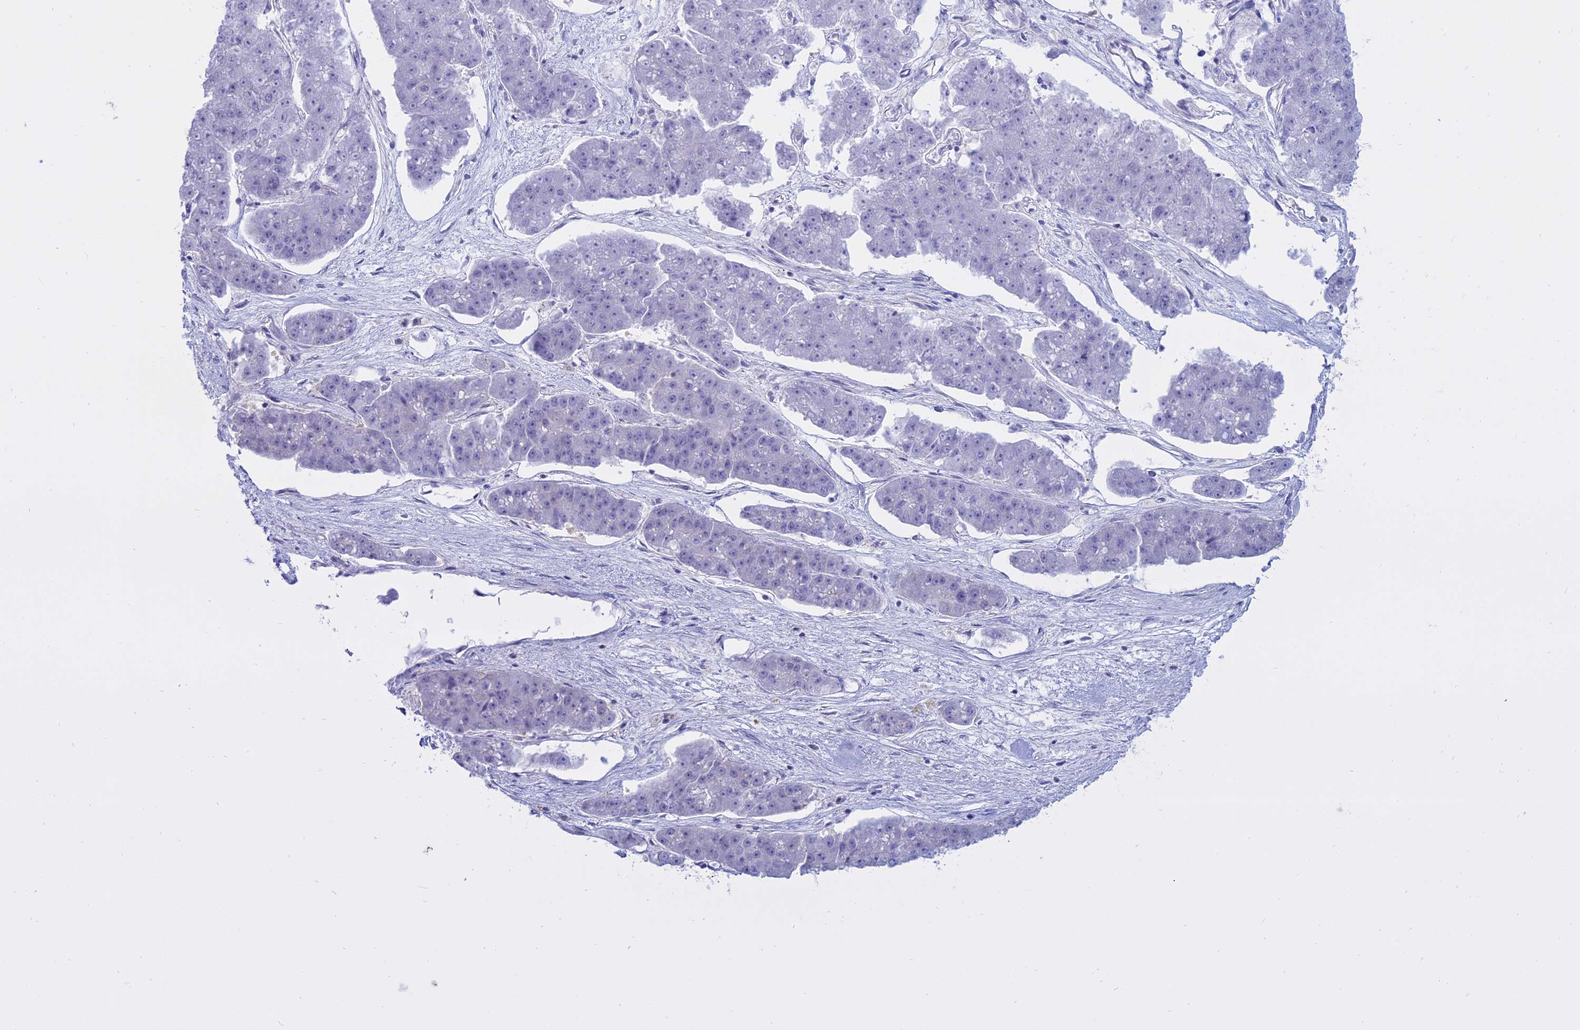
{"staining": {"intensity": "negative", "quantity": "none", "location": "none"}, "tissue": "pancreatic cancer", "cell_type": "Tumor cells", "image_type": "cancer", "snomed": [{"axis": "morphology", "description": "Adenocarcinoma, NOS"}, {"axis": "topography", "description": "Pancreas"}], "caption": "Human pancreatic adenocarcinoma stained for a protein using immunohistochemistry (IHC) demonstrates no staining in tumor cells.", "gene": "AHCYL1", "patient": {"sex": "male", "age": 50}}